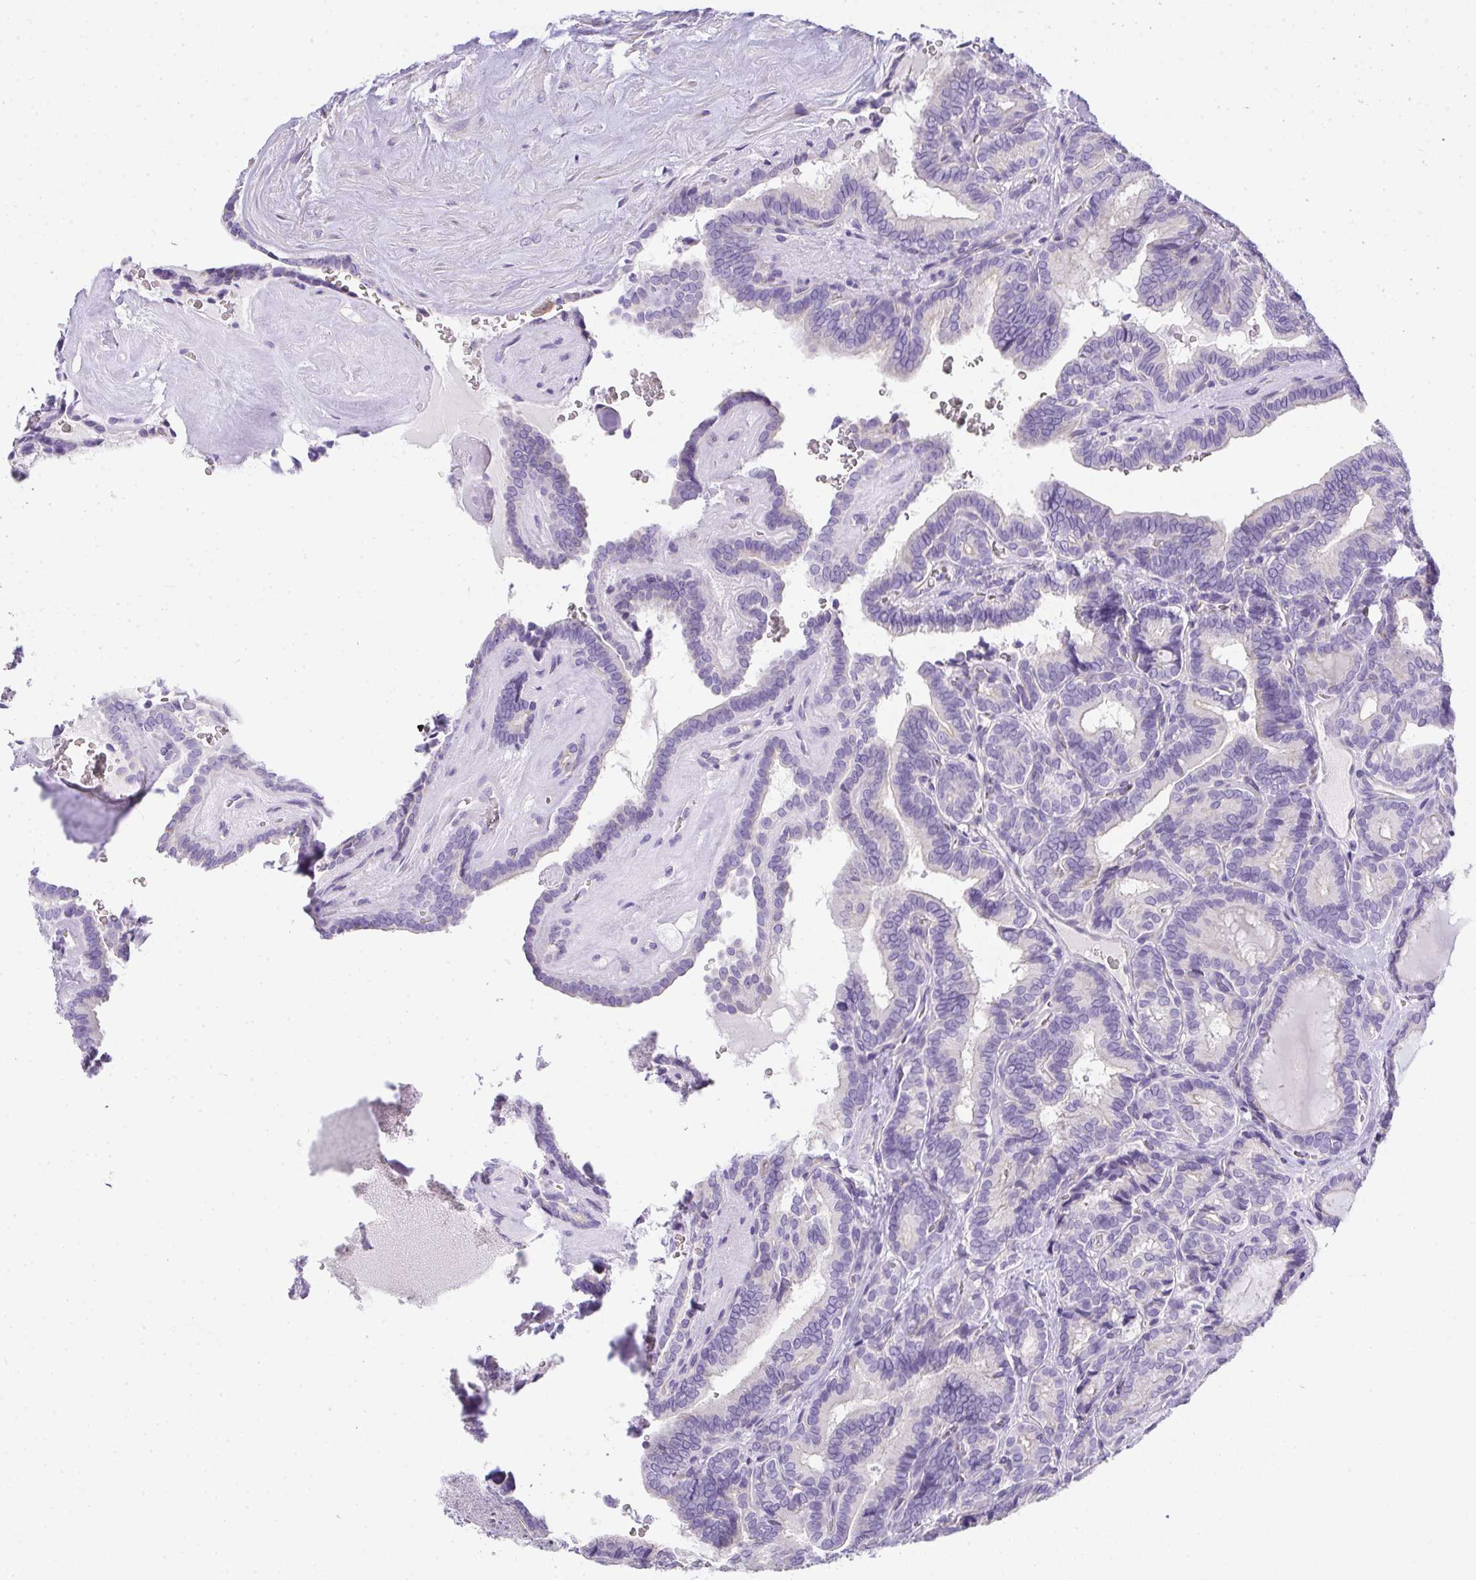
{"staining": {"intensity": "negative", "quantity": "none", "location": "none"}, "tissue": "thyroid cancer", "cell_type": "Tumor cells", "image_type": "cancer", "snomed": [{"axis": "morphology", "description": "Papillary adenocarcinoma, NOS"}, {"axis": "topography", "description": "Thyroid gland"}], "caption": "This micrograph is of papillary adenocarcinoma (thyroid) stained with immunohistochemistry (IHC) to label a protein in brown with the nuclei are counter-stained blue. There is no staining in tumor cells.", "gene": "PLPPR3", "patient": {"sex": "female", "age": 21}}